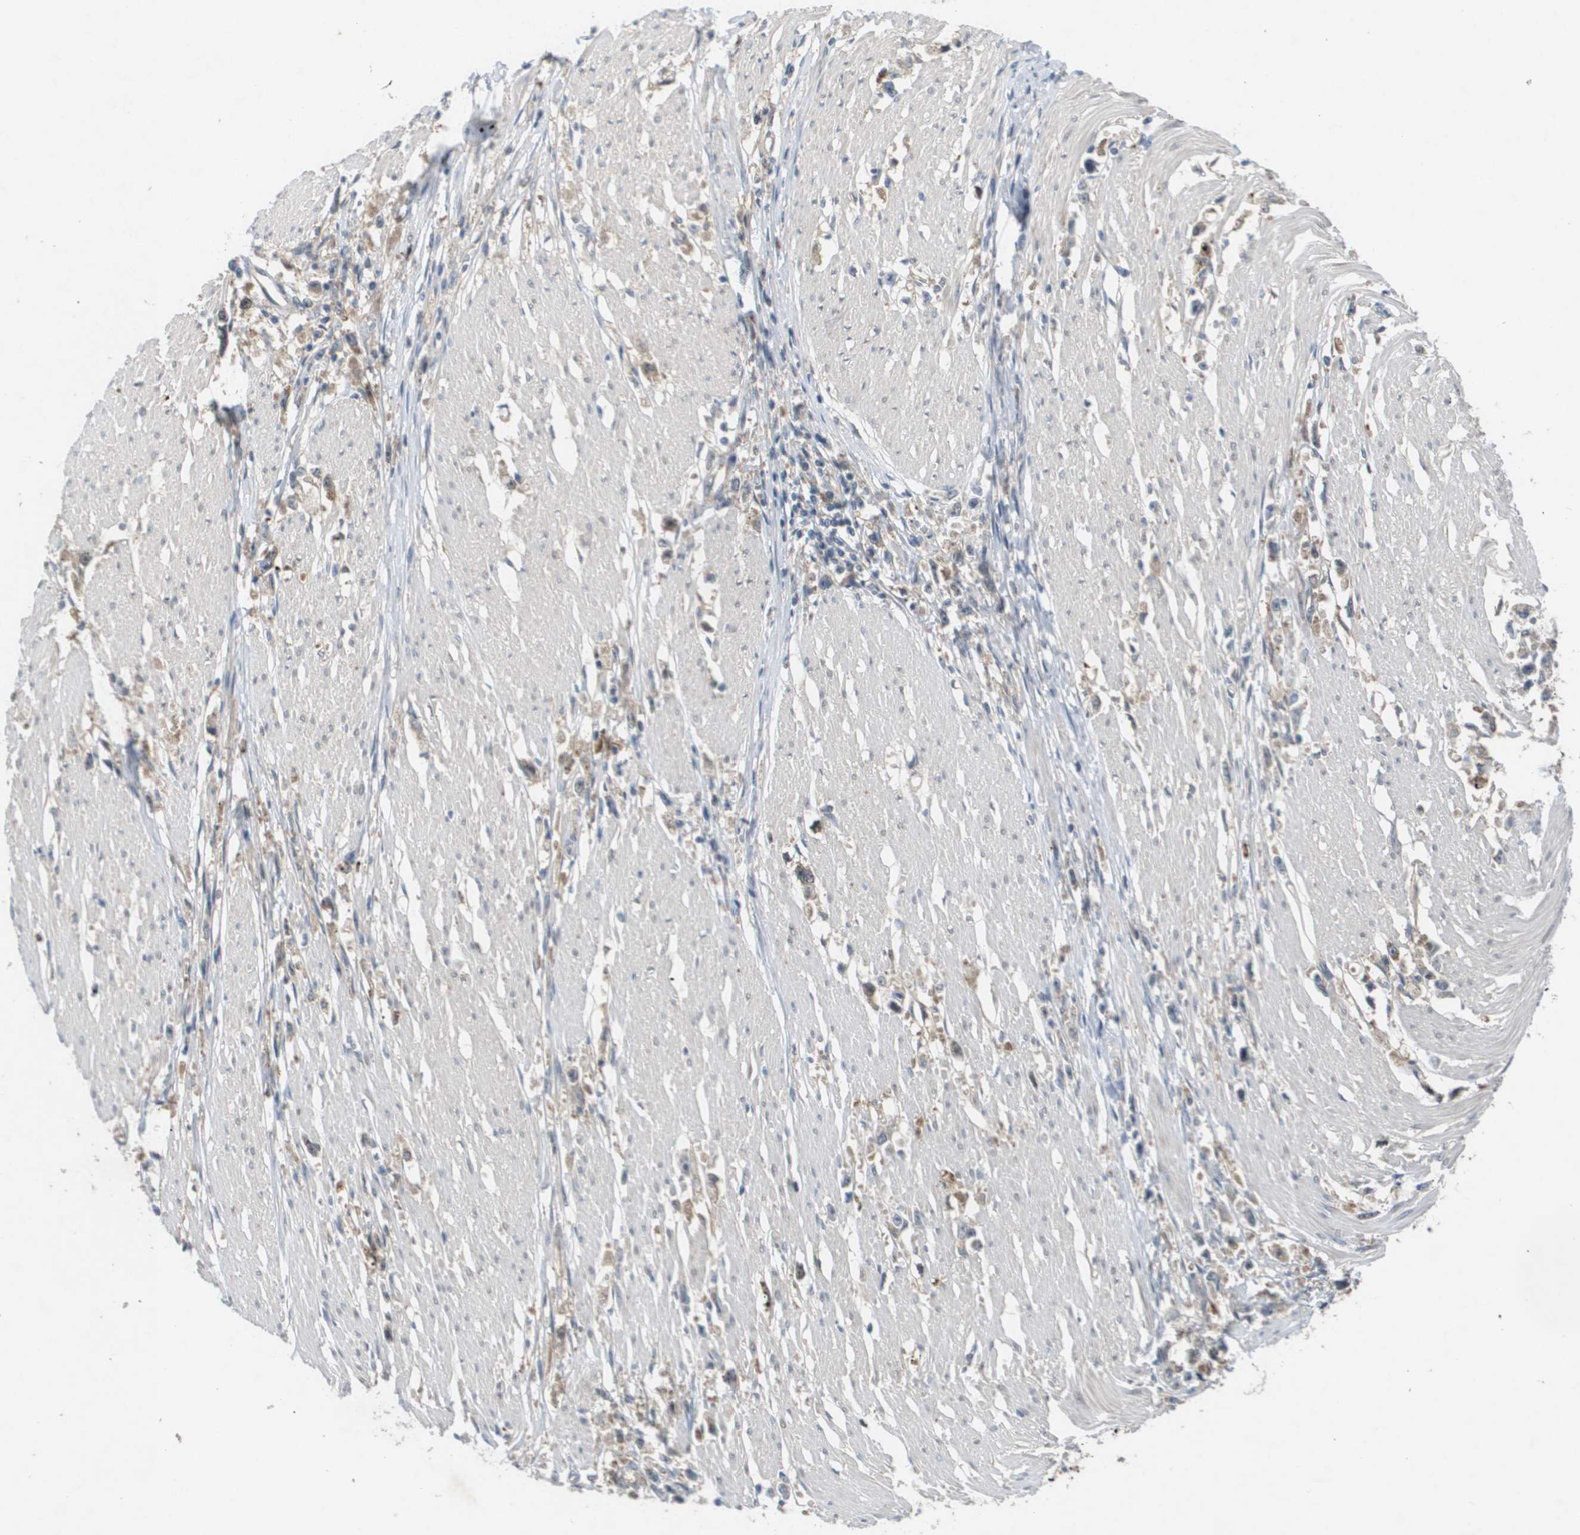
{"staining": {"intensity": "moderate", "quantity": ">75%", "location": "cytoplasmic/membranous"}, "tissue": "stomach cancer", "cell_type": "Tumor cells", "image_type": "cancer", "snomed": [{"axis": "morphology", "description": "Adenocarcinoma, NOS"}, {"axis": "topography", "description": "Stomach"}], "caption": "Human stomach adenocarcinoma stained with a protein marker demonstrates moderate staining in tumor cells.", "gene": "PALD1", "patient": {"sex": "female", "age": 59}}